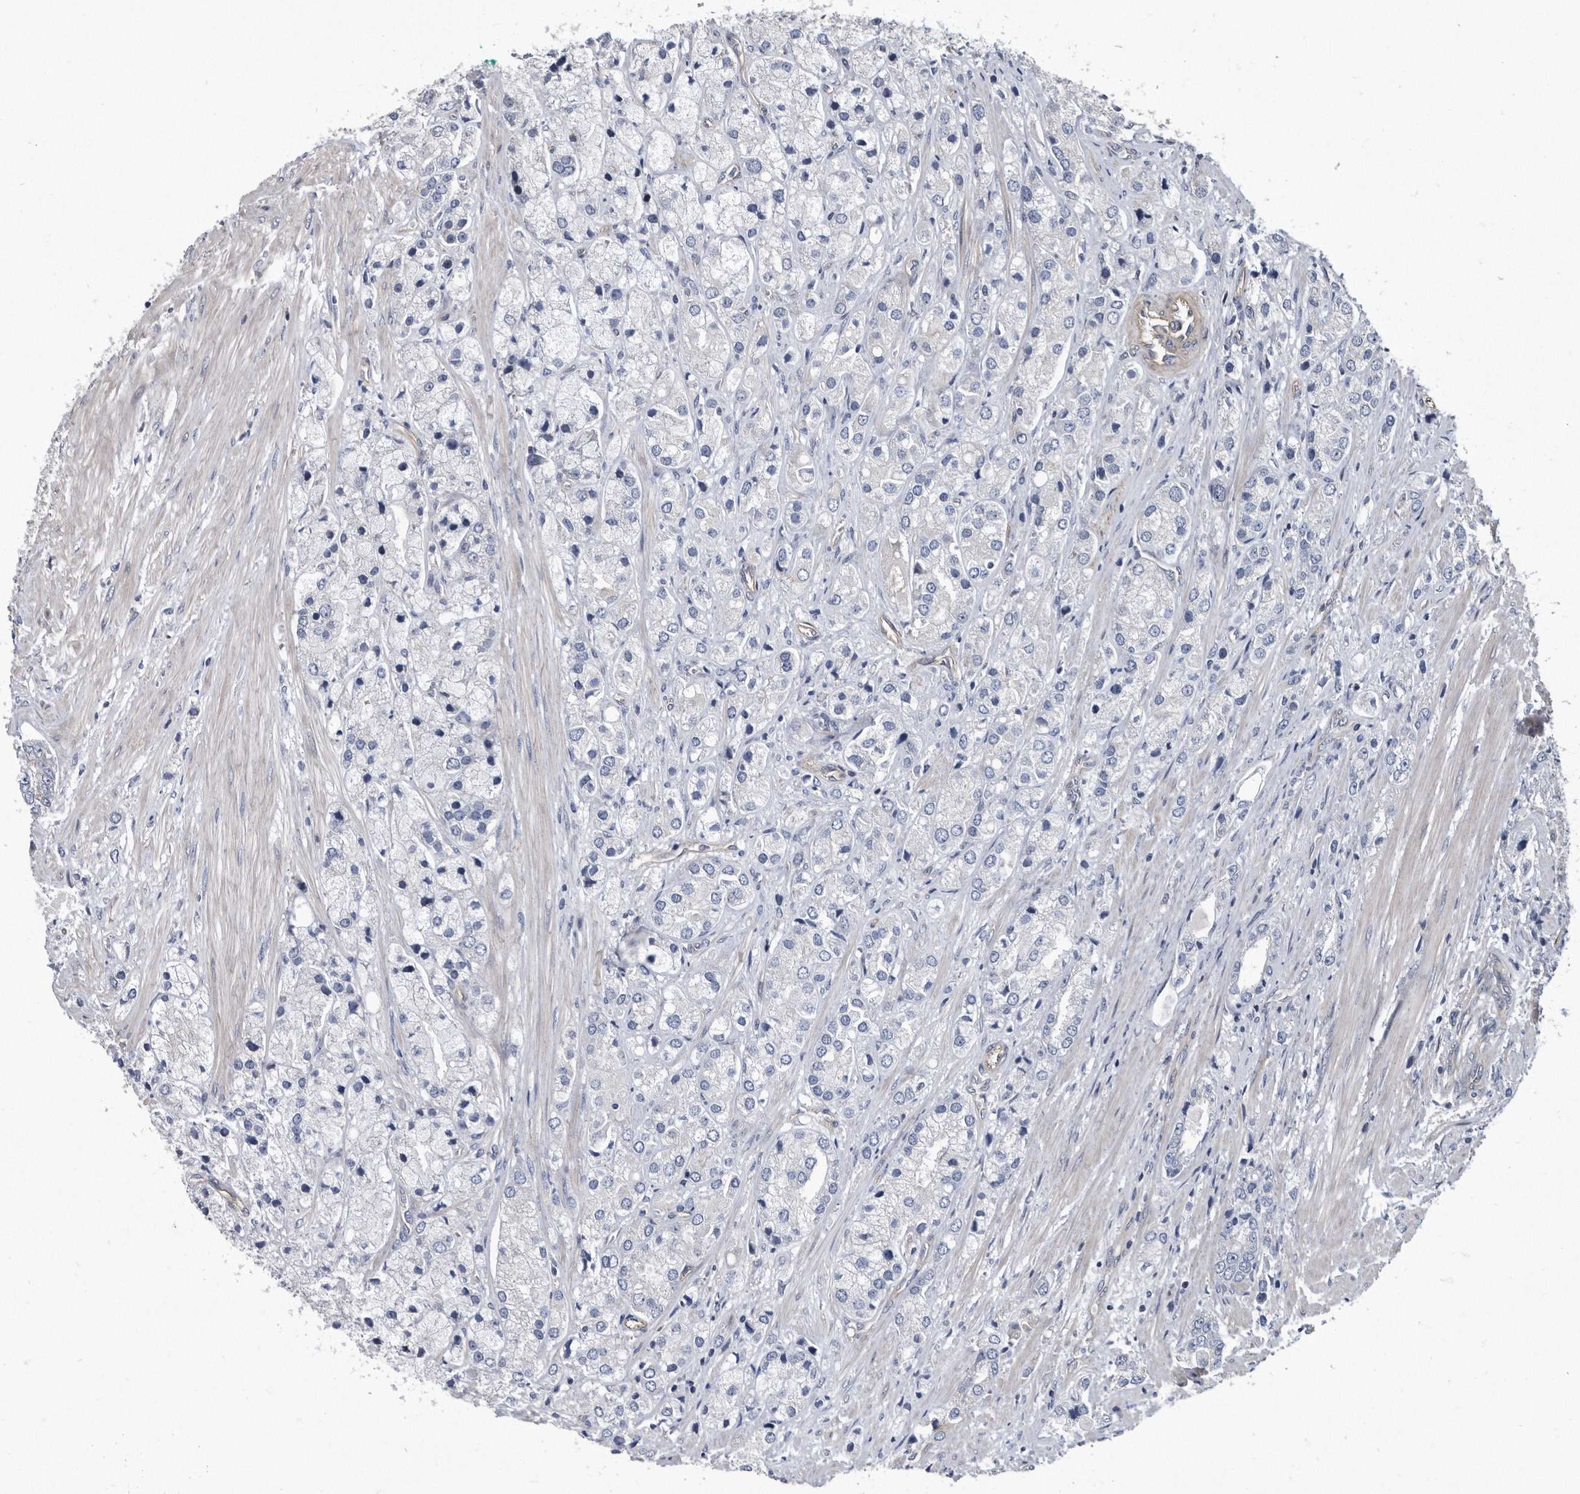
{"staining": {"intensity": "negative", "quantity": "none", "location": "none"}, "tissue": "prostate cancer", "cell_type": "Tumor cells", "image_type": "cancer", "snomed": [{"axis": "morphology", "description": "Adenocarcinoma, High grade"}, {"axis": "topography", "description": "Prostate"}], "caption": "High power microscopy micrograph of an IHC image of adenocarcinoma (high-grade) (prostate), revealing no significant staining in tumor cells.", "gene": "ARMCX1", "patient": {"sex": "male", "age": 50}}